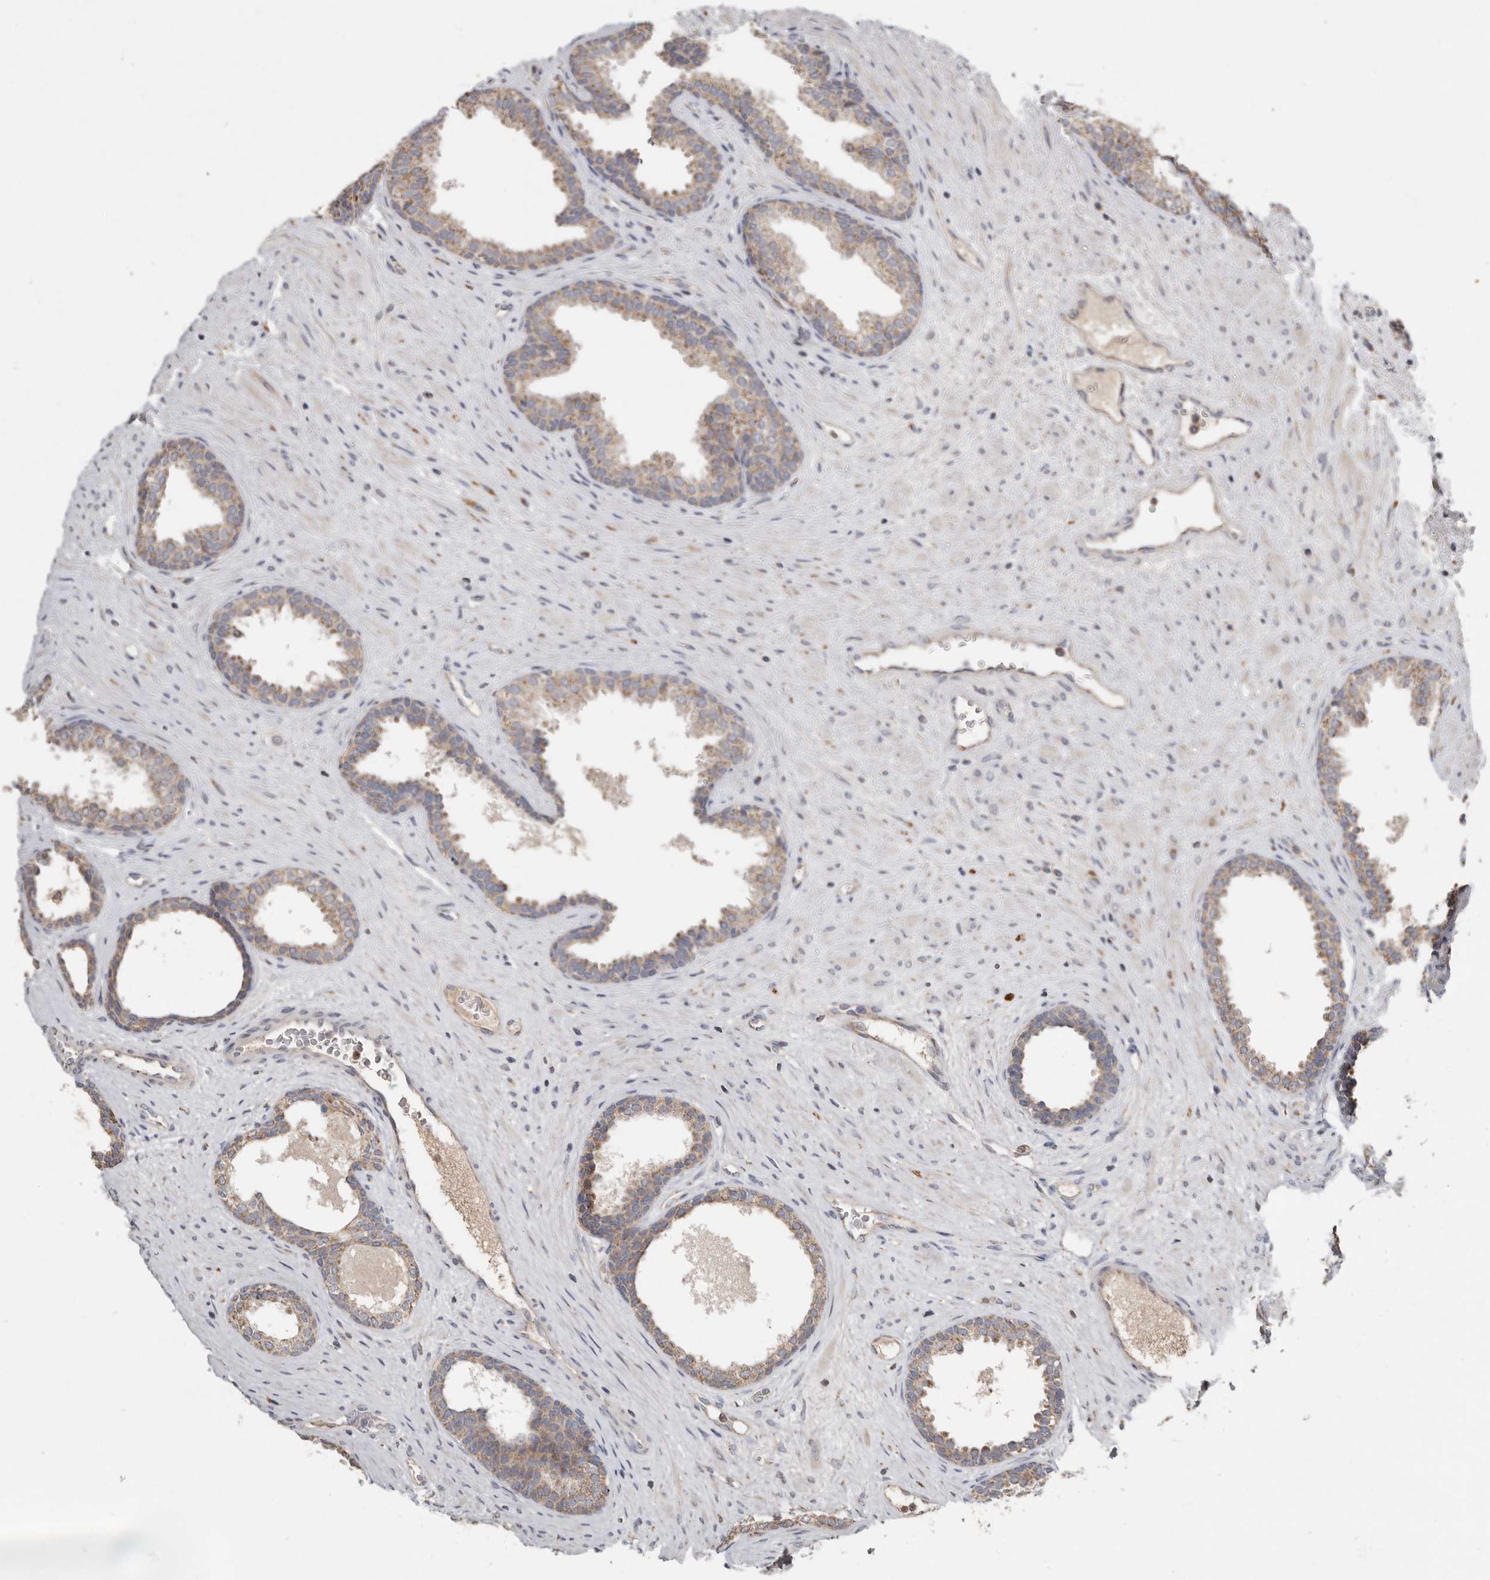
{"staining": {"intensity": "moderate", "quantity": "25%-75%", "location": "cytoplasmic/membranous"}, "tissue": "prostate", "cell_type": "Glandular cells", "image_type": "normal", "snomed": [{"axis": "morphology", "description": "Normal tissue, NOS"}, {"axis": "topography", "description": "Prostate"}], "caption": "Protein staining of normal prostate shows moderate cytoplasmic/membranous positivity in approximately 25%-75% of glandular cells. (Stains: DAB in brown, nuclei in blue, Microscopy: brightfield microscopy at high magnification).", "gene": "KIF26B", "patient": {"sex": "male", "age": 76}}